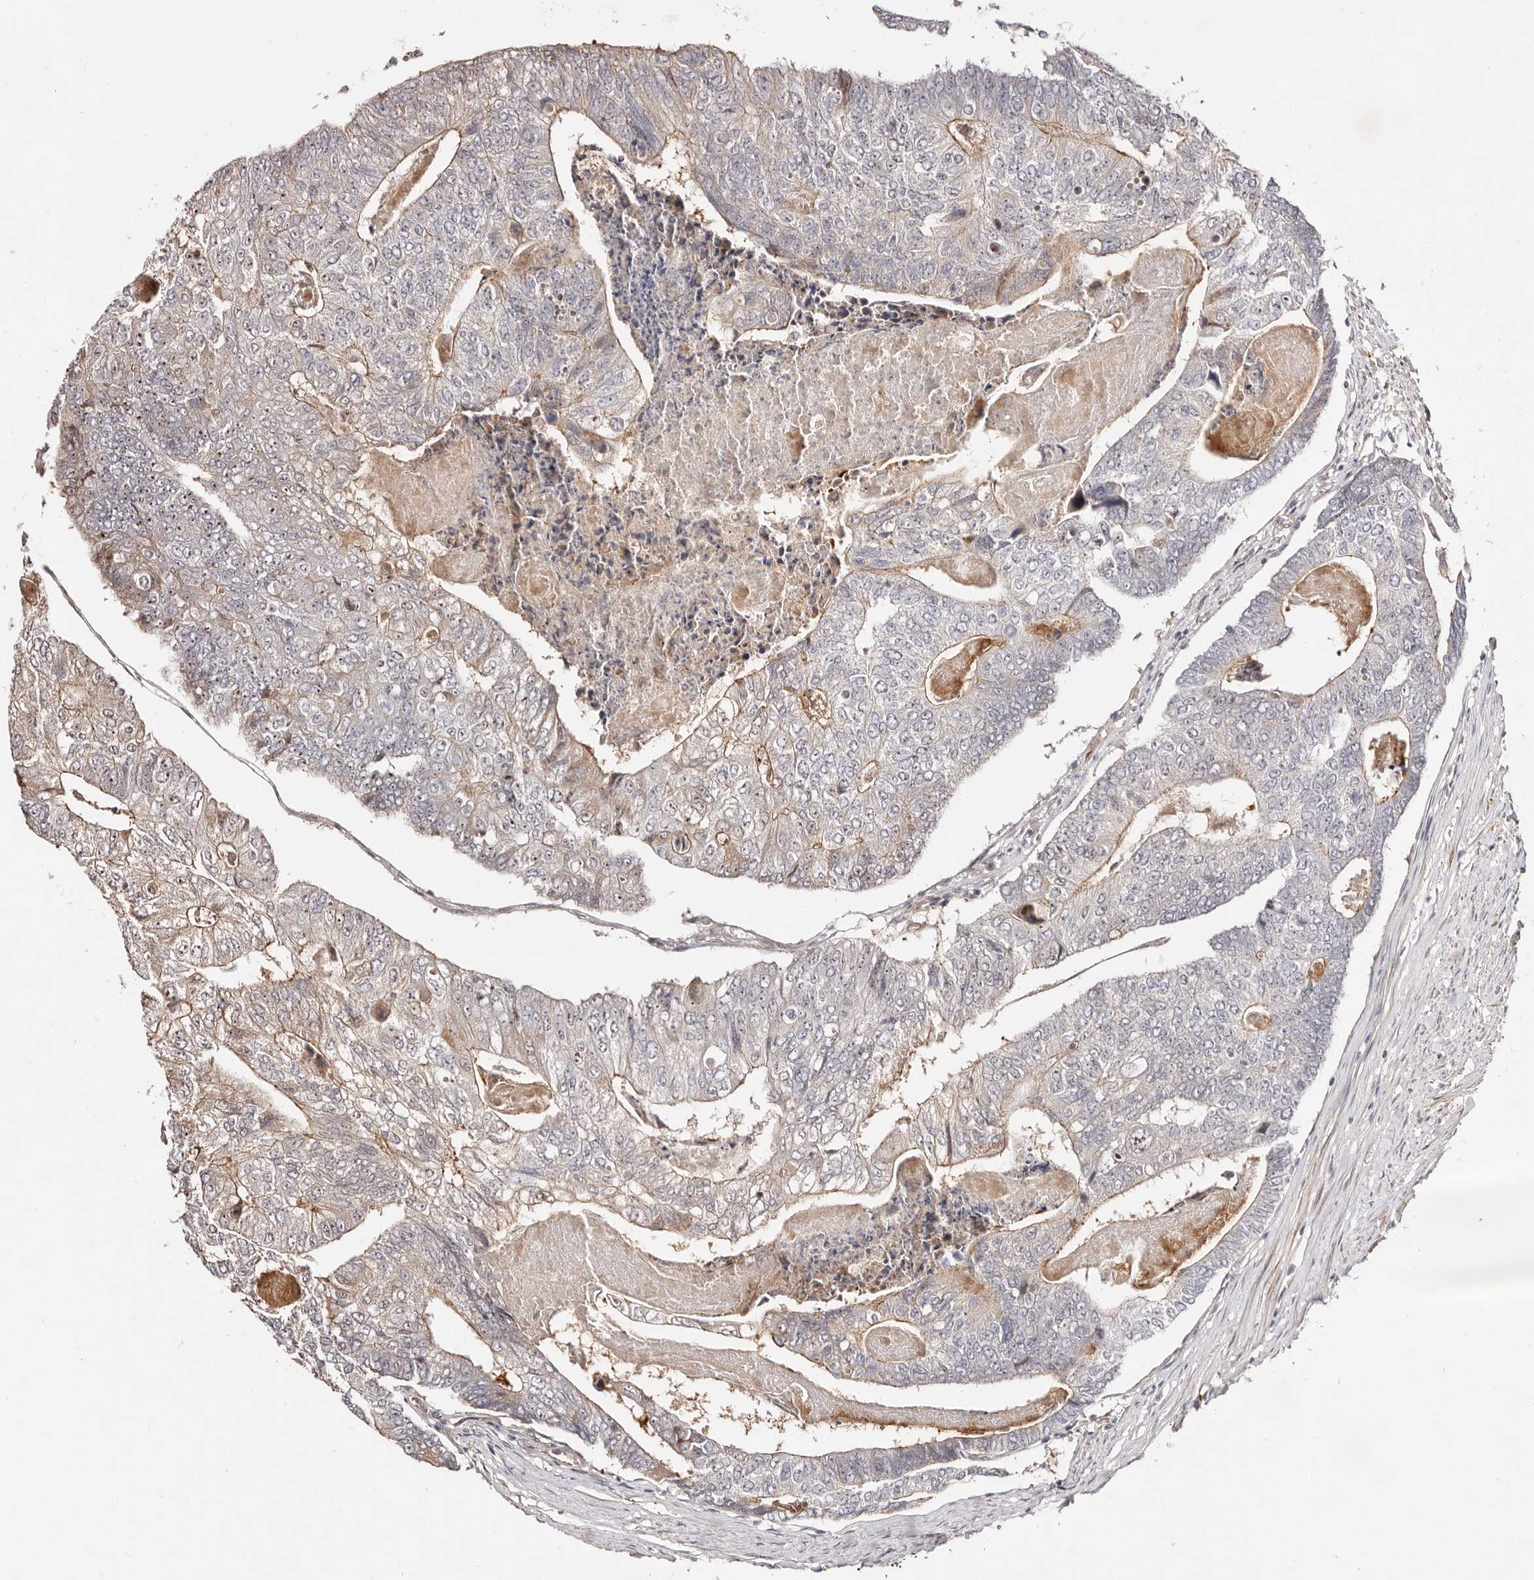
{"staining": {"intensity": "moderate", "quantity": "<25%", "location": "cytoplasmic/membranous"}, "tissue": "colorectal cancer", "cell_type": "Tumor cells", "image_type": "cancer", "snomed": [{"axis": "morphology", "description": "Adenocarcinoma, NOS"}, {"axis": "topography", "description": "Colon"}], "caption": "This histopathology image exhibits immunohistochemistry staining of colorectal cancer, with low moderate cytoplasmic/membranous staining in approximately <25% of tumor cells.", "gene": "ODF2L", "patient": {"sex": "female", "age": 67}}